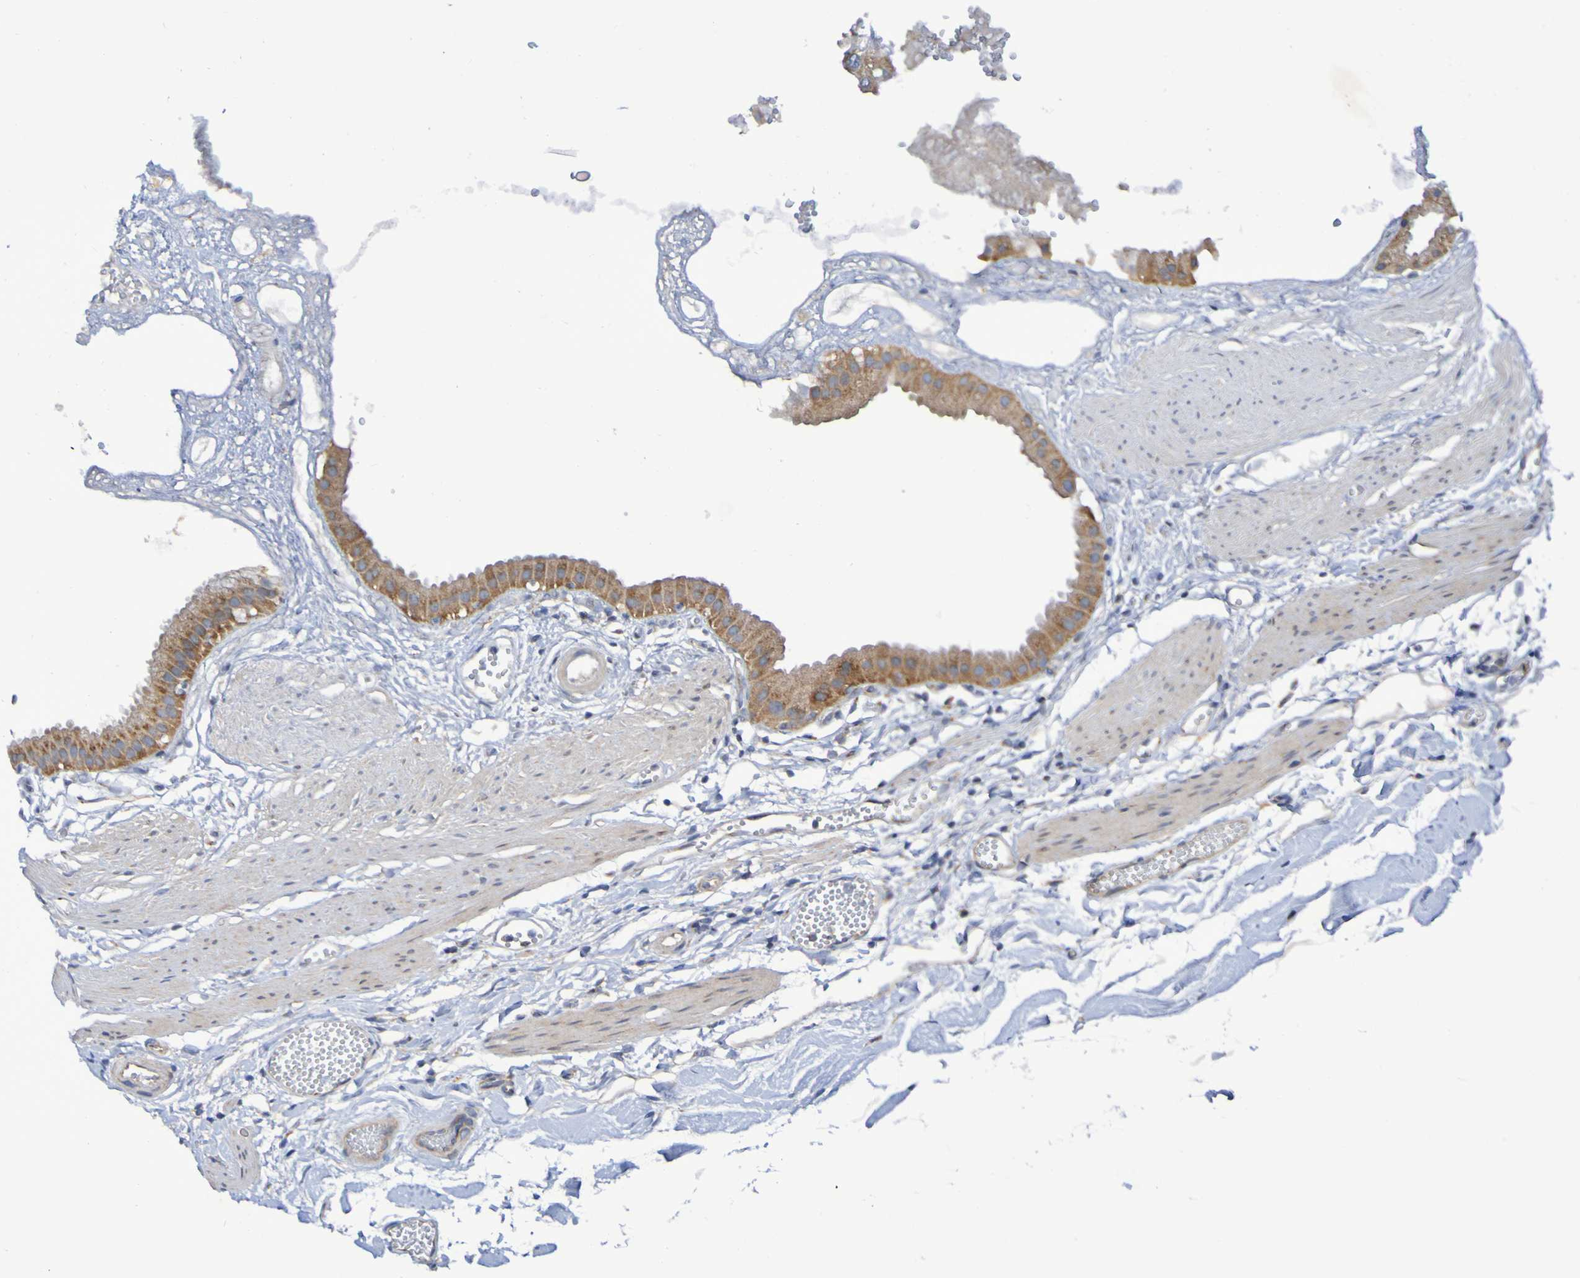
{"staining": {"intensity": "moderate", "quantity": ">75%", "location": "cytoplasmic/membranous"}, "tissue": "gallbladder", "cell_type": "Glandular cells", "image_type": "normal", "snomed": [{"axis": "morphology", "description": "Normal tissue, NOS"}, {"axis": "topography", "description": "Gallbladder"}], "caption": "A histopathology image of gallbladder stained for a protein shows moderate cytoplasmic/membranous brown staining in glandular cells. Nuclei are stained in blue.", "gene": "LMBRD2", "patient": {"sex": "female", "age": 64}}